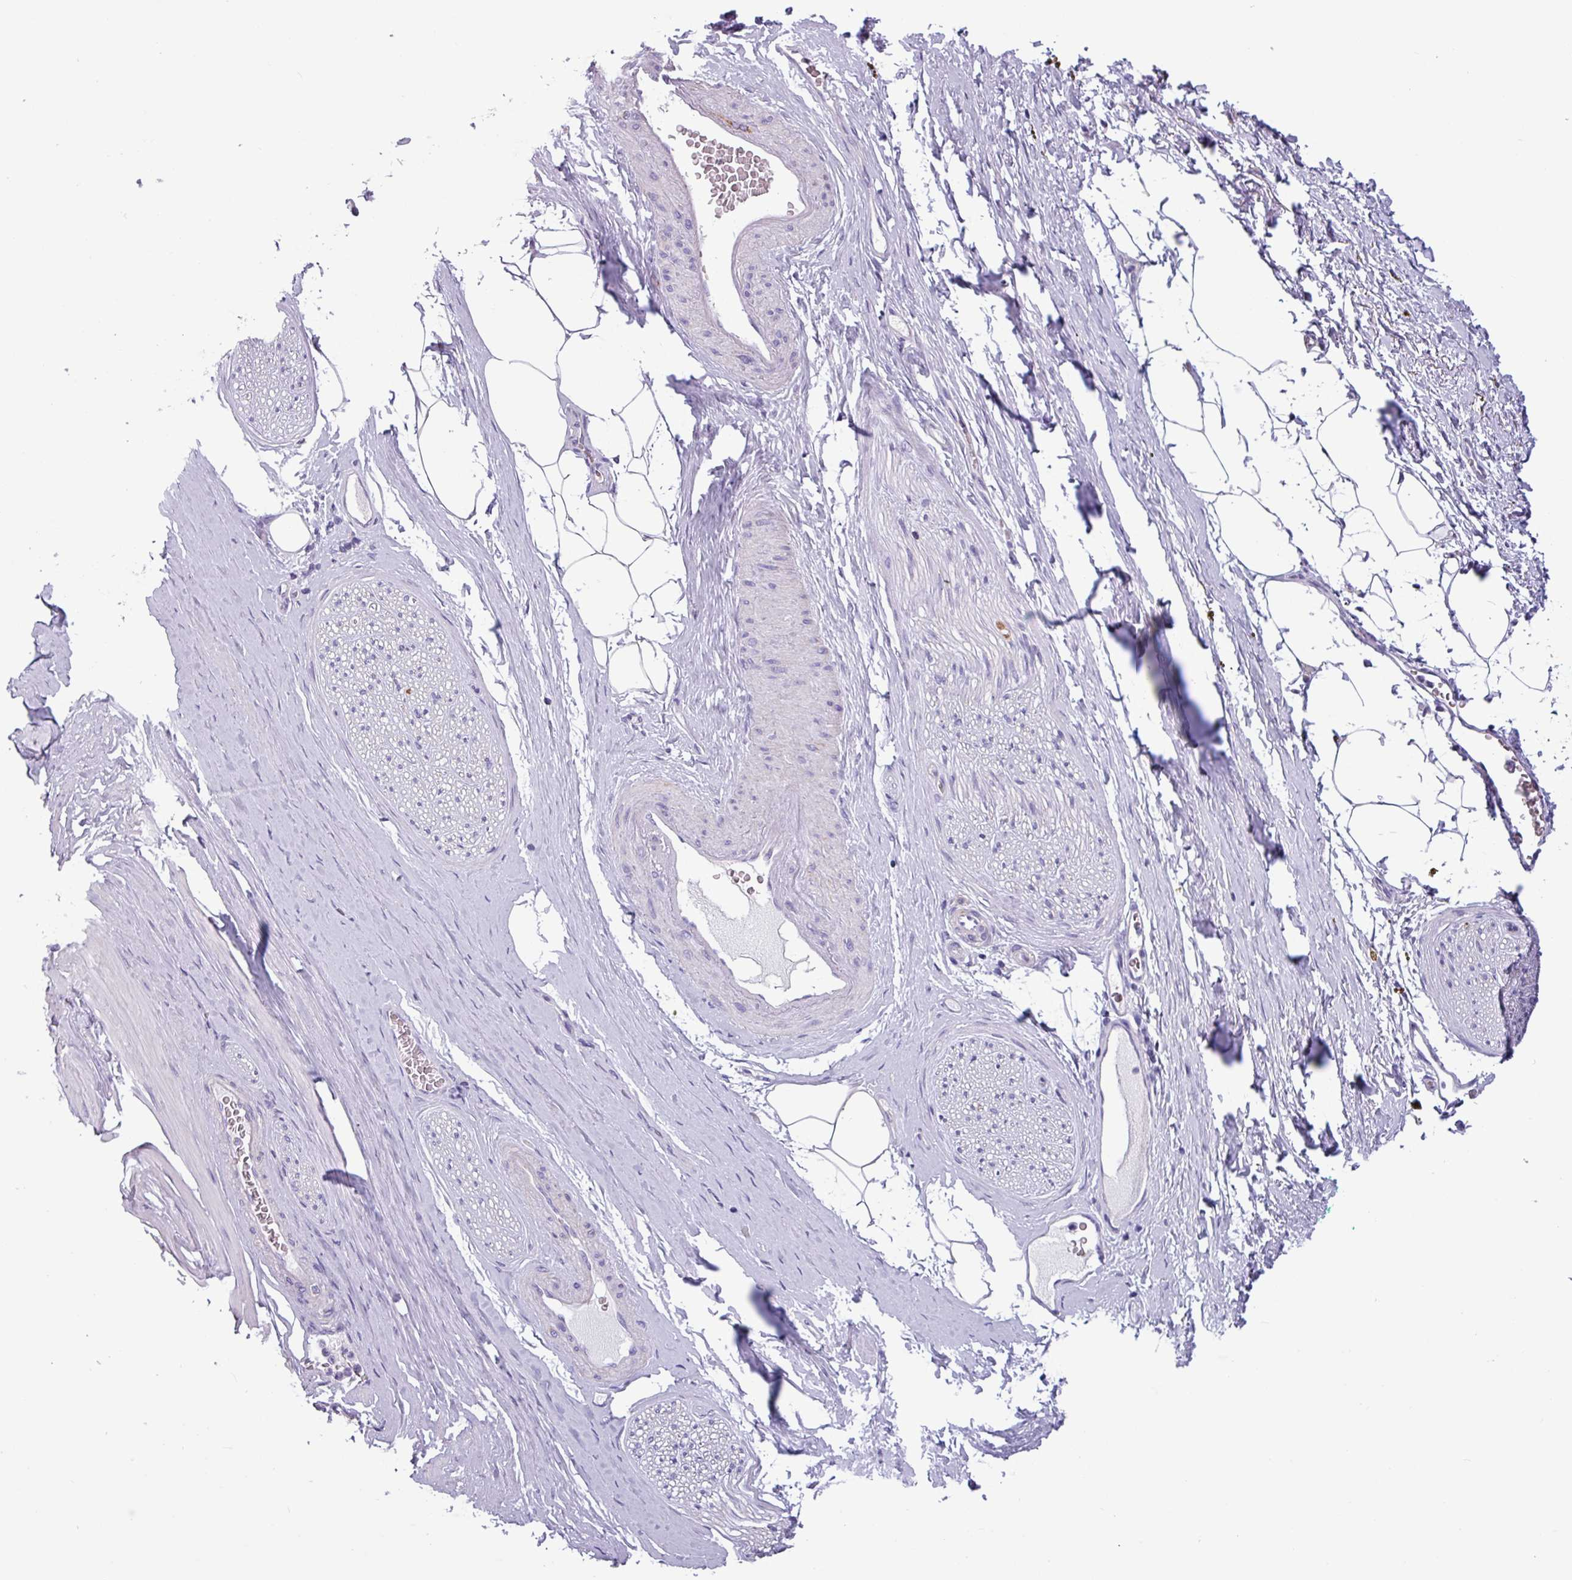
{"staining": {"intensity": "negative", "quantity": "none", "location": "none"}, "tissue": "adipose tissue", "cell_type": "Adipocytes", "image_type": "normal", "snomed": [{"axis": "morphology", "description": "Normal tissue, NOS"}, {"axis": "morphology", "description": "Adenocarcinoma, High grade"}, {"axis": "topography", "description": "Prostate"}, {"axis": "topography", "description": "Peripheral nerve tissue"}], "caption": "Immunohistochemistry of benign human adipose tissue exhibits no expression in adipocytes.", "gene": "CAMK1", "patient": {"sex": "male", "age": 68}}